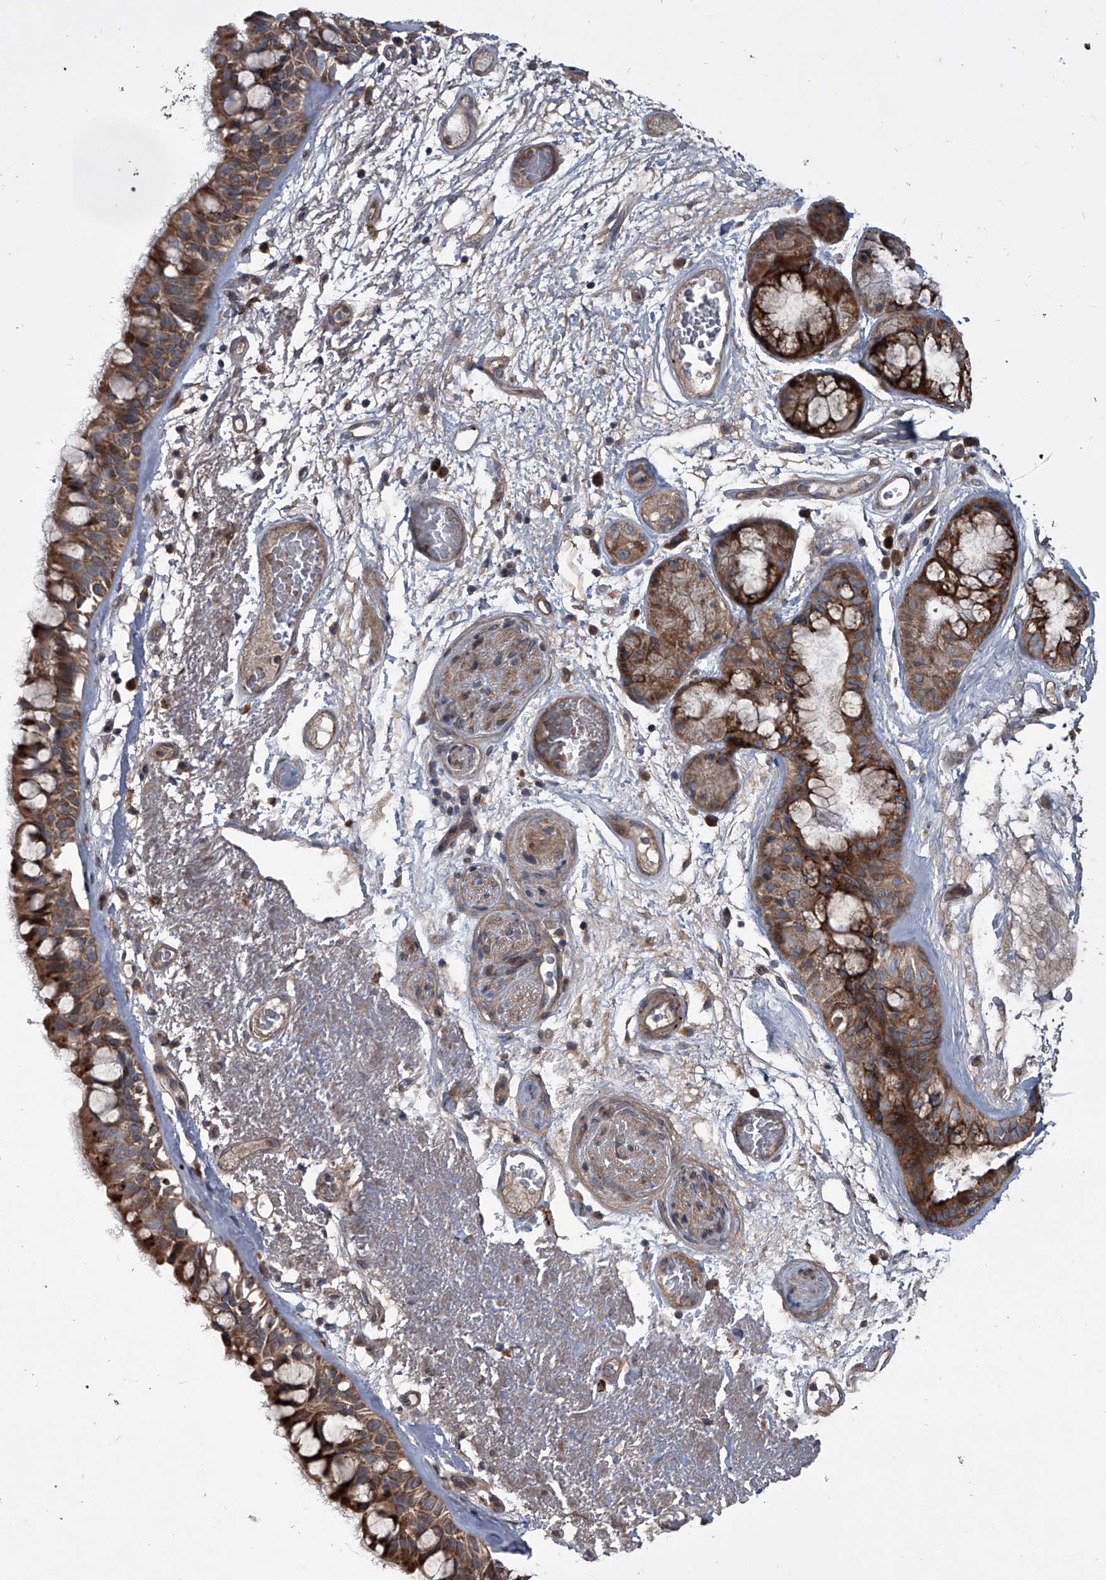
{"staining": {"intensity": "strong", "quantity": ">75%", "location": "cytoplasmic/membranous"}, "tissue": "bronchus", "cell_type": "Respiratory epithelial cells", "image_type": "normal", "snomed": [{"axis": "morphology", "description": "Normal tissue, NOS"}, {"axis": "morphology", "description": "Squamous cell carcinoma, NOS"}, {"axis": "topography", "description": "Lymph node"}, {"axis": "topography", "description": "Bronchus"}, {"axis": "topography", "description": "Lung"}], "caption": "A brown stain labels strong cytoplasmic/membranous staining of a protein in respiratory epithelial cells of normal bronchus.", "gene": "EVA1C", "patient": {"sex": "male", "age": 66}}